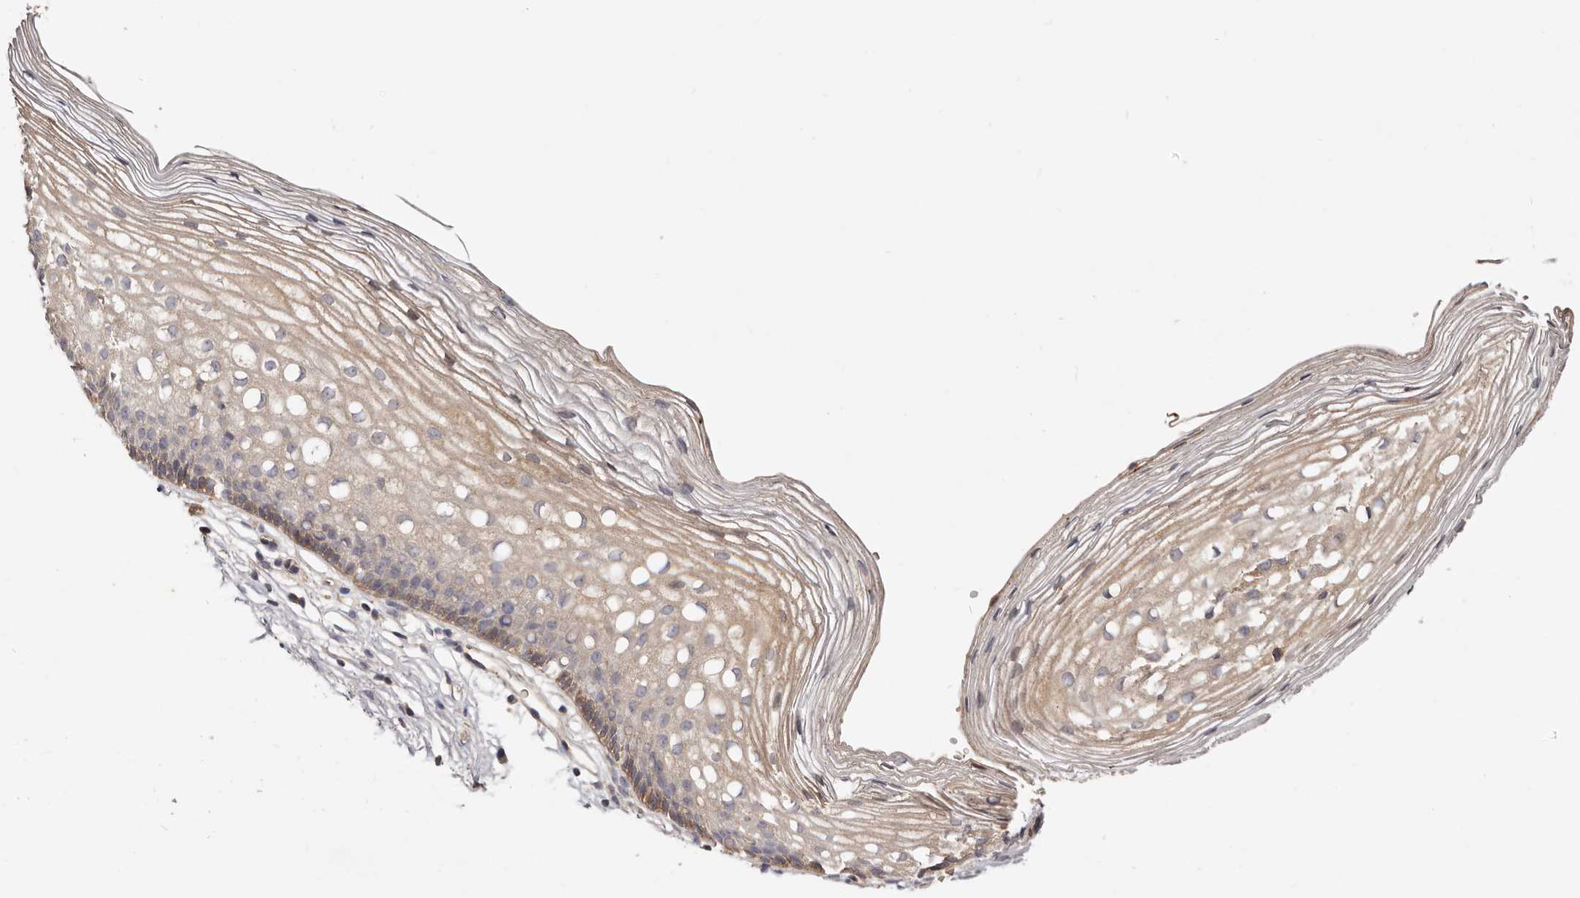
{"staining": {"intensity": "negative", "quantity": "none", "location": "none"}, "tissue": "cervix", "cell_type": "Glandular cells", "image_type": "normal", "snomed": [{"axis": "morphology", "description": "Normal tissue, NOS"}, {"axis": "topography", "description": "Cervix"}], "caption": "Human cervix stained for a protein using immunohistochemistry exhibits no positivity in glandular cells.", "gene": "ADAMTS9", "patient": {"sex": "female", "age": 27}}